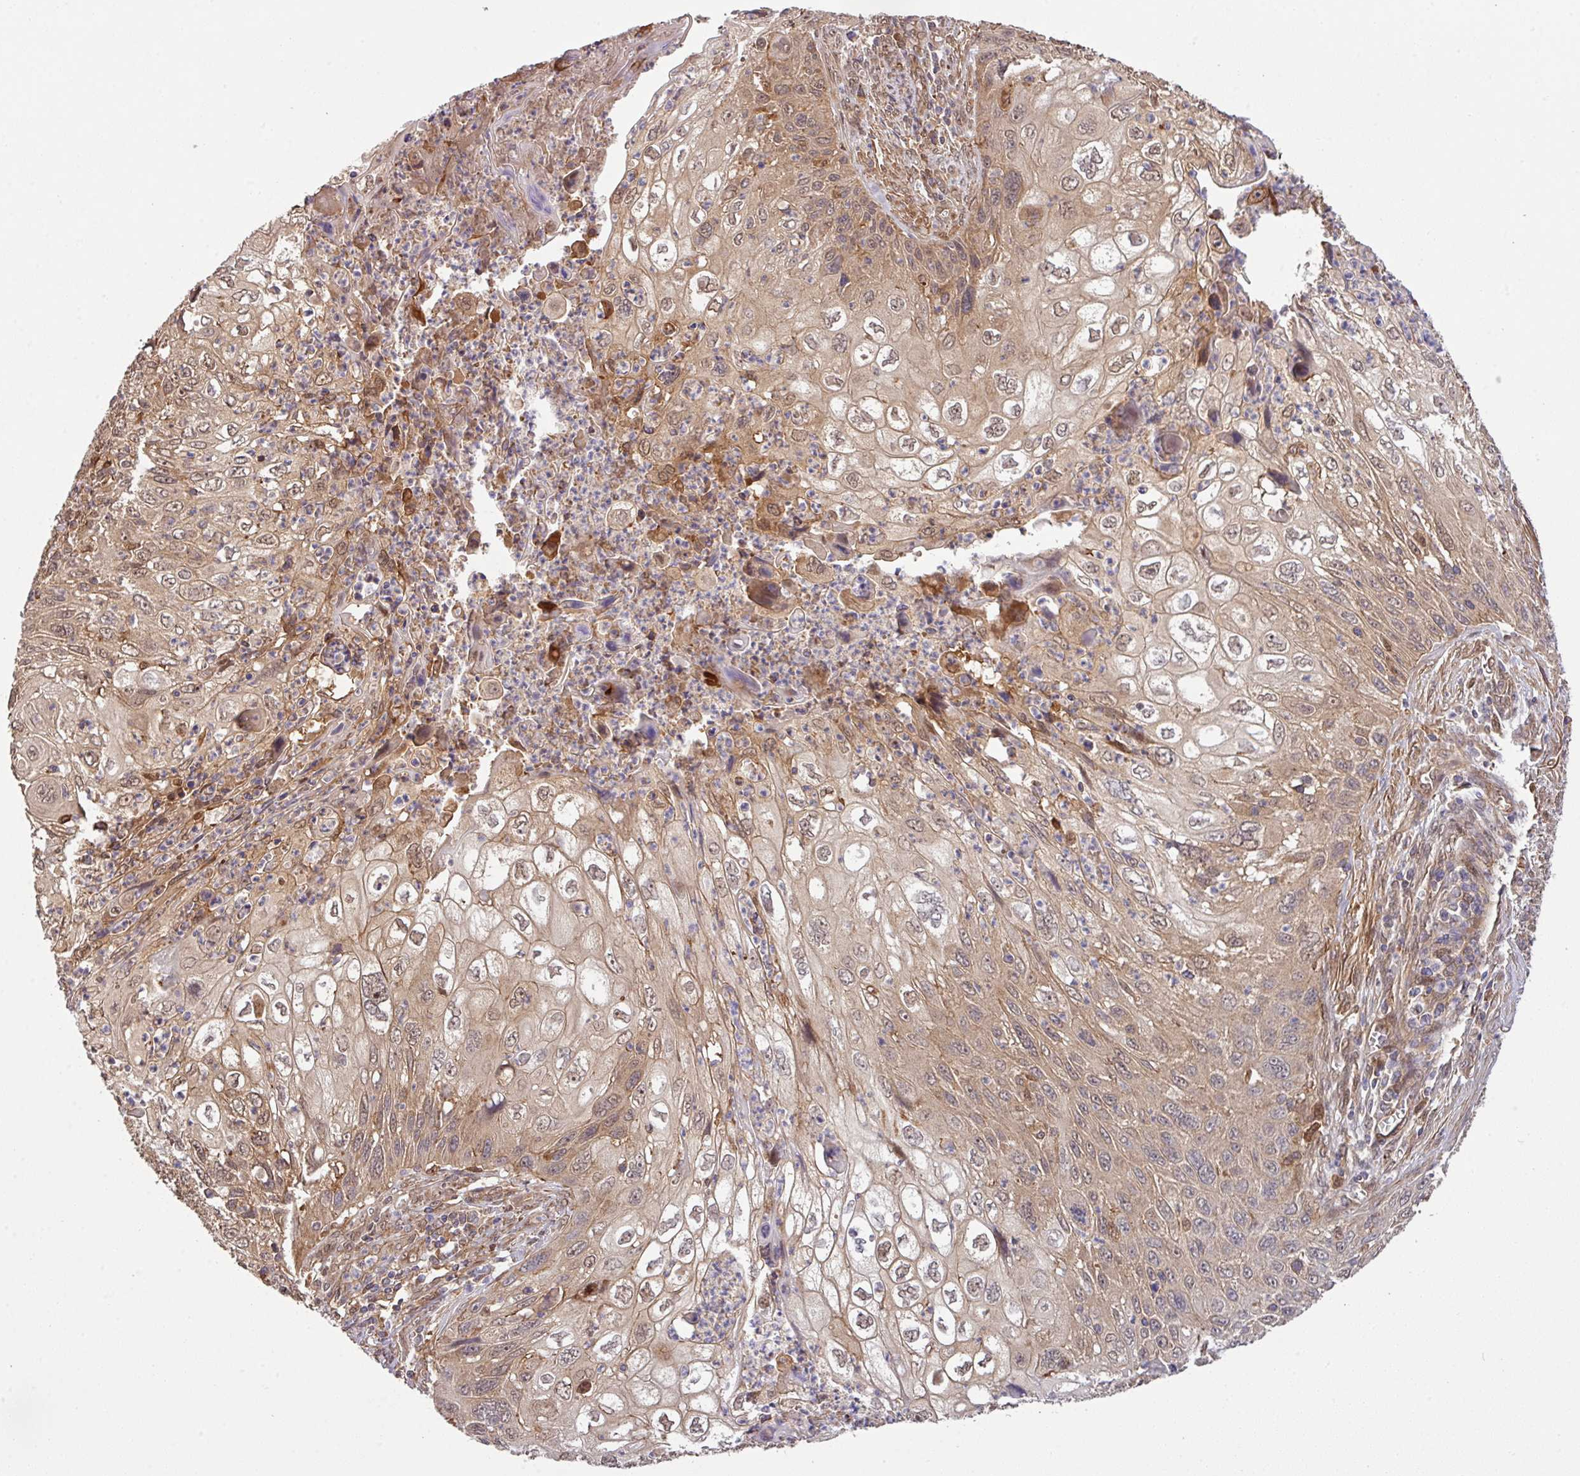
{"staining": {"intensity": "weak", "quantity": ">75%", "location": "cytoplasmic/membranous,nuclear"}, "tissue": "cervical cancer", "cell_type": "Tumor cells", "image_type": "cancer", "snomed": [{"axis": "morphology", "description": "Squamous cell carcinoma, NOS"}, {"axis": "topography", "description": "Cervix"}], "caption": "Immunohistochemical staining of cervical squamous cell carcinoma reveals weak cytoplasmic/membranous and nuclear protein positivity in about >75% of tumor cells. Immunohistochemistry stains the protein in brown and the nuclei are stained blue.", "gene": "ARPIN", "patient": {"sex": "female", "age": 70}}